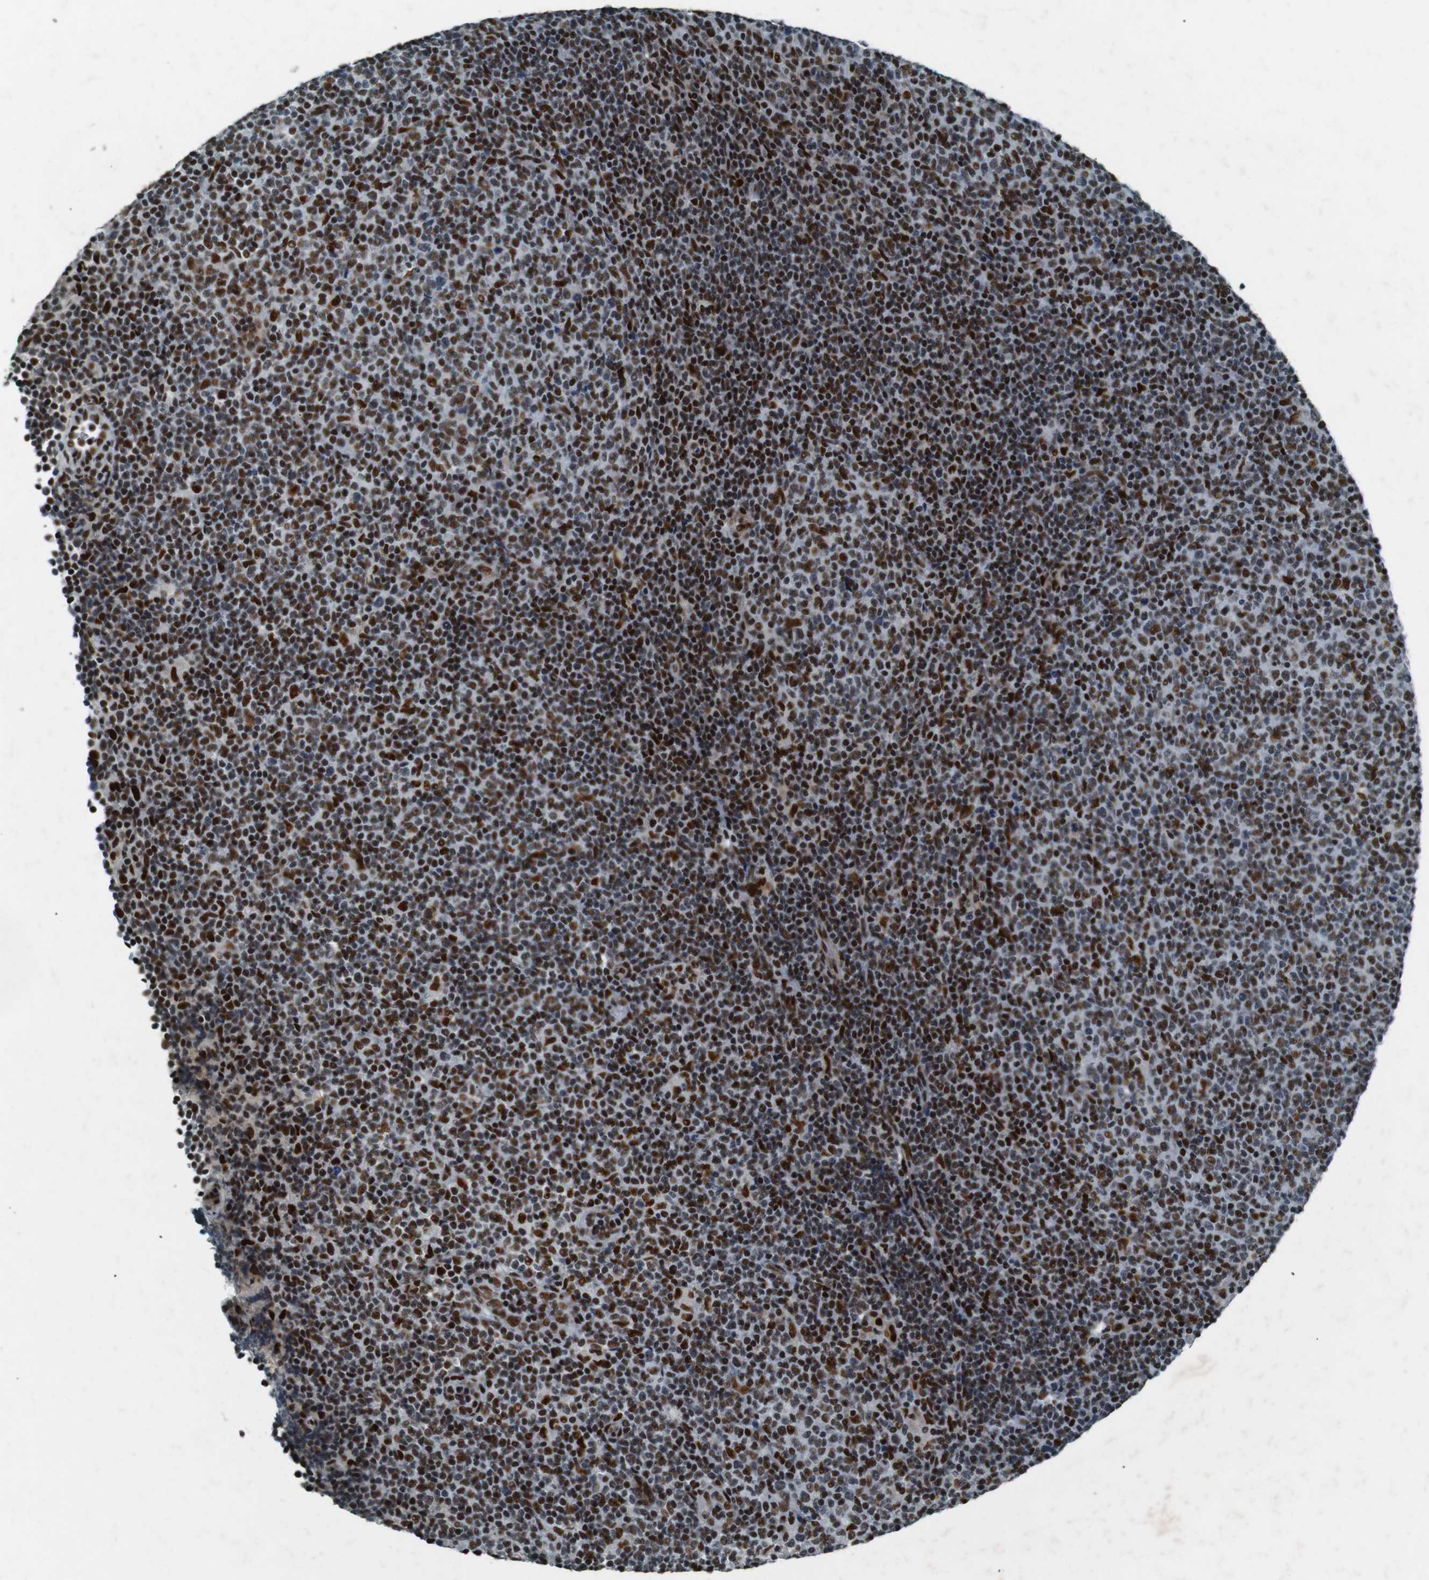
{"staining": {"intensity": "strong", "quantity": ">75%", "location": "nuclear"}, "tissue": "lymphoma", "cell_type": "Tumor cells", "image_type": "cancer", "snomed": [{"axis": "morphology", "description": "Malignant lymphoma, non-Hodgkin's type, Low grade"}, {"axis": "topography", "description": "Lymph node"}], "caption": "Protein positivity by immunohistochemistry exhibits strong nuclear expression in about >75% of tumor cells in low-grade malignant lymphoma, non-Hodgkin's type.", "gene": "HEXIM1", "patient": {"sex": "male", "age": 70}}